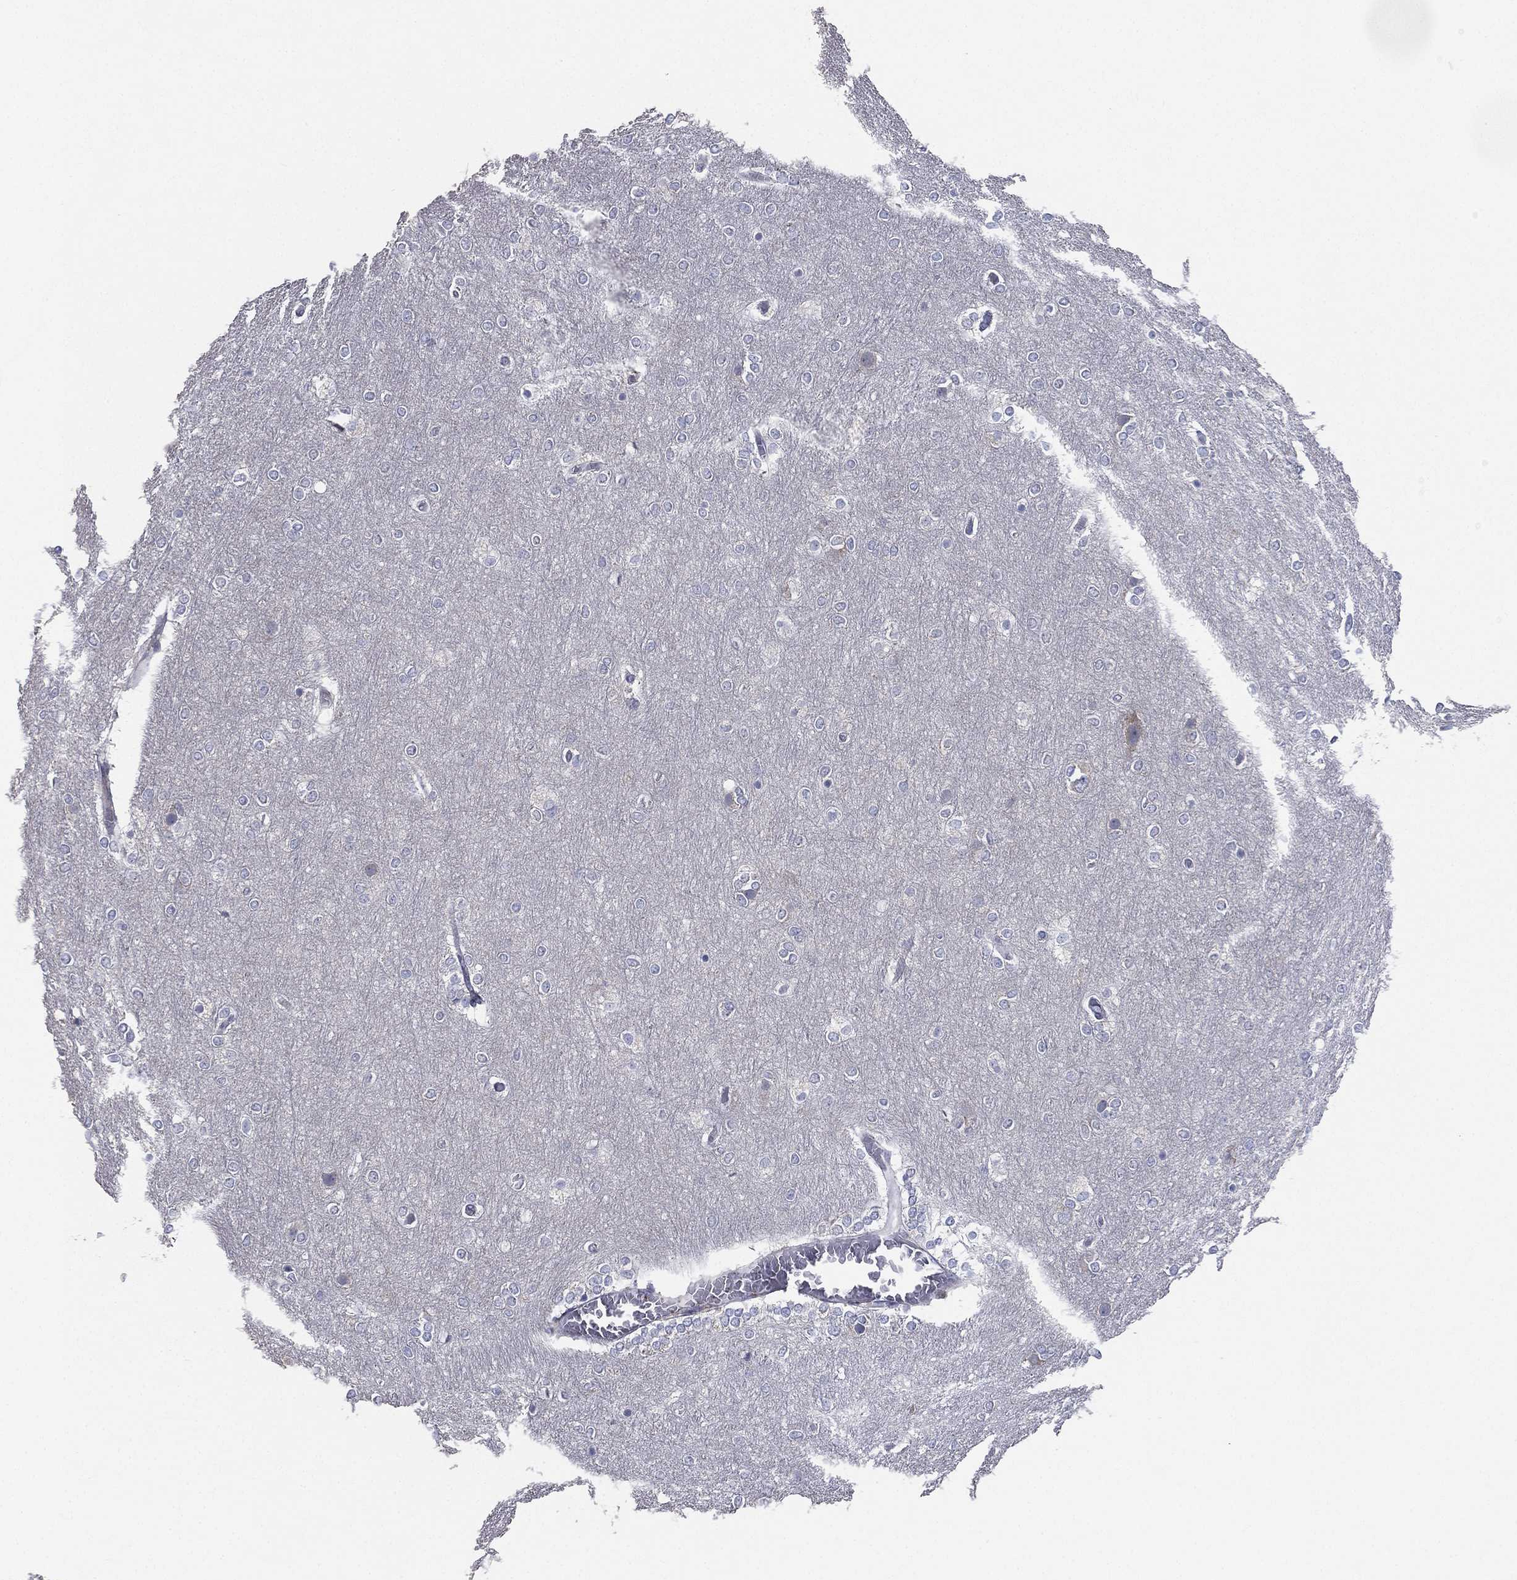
{"staining": {"intensity": "negative", "quantity": "none", "location": "none"}, "tissue": "glioma", "cell_type": "Tumor cells", "image_type": "cancer", "snomed": [{"axis": "morphology", "description": "Glioma, malignant, High grade"}, {"axis": "topography", "description": "Brain"}], "caption": "There is no significant staining in tumor cells of glioma.", "gene": "ATP8A2", "patient": {"sex": "female", "age": 61}}